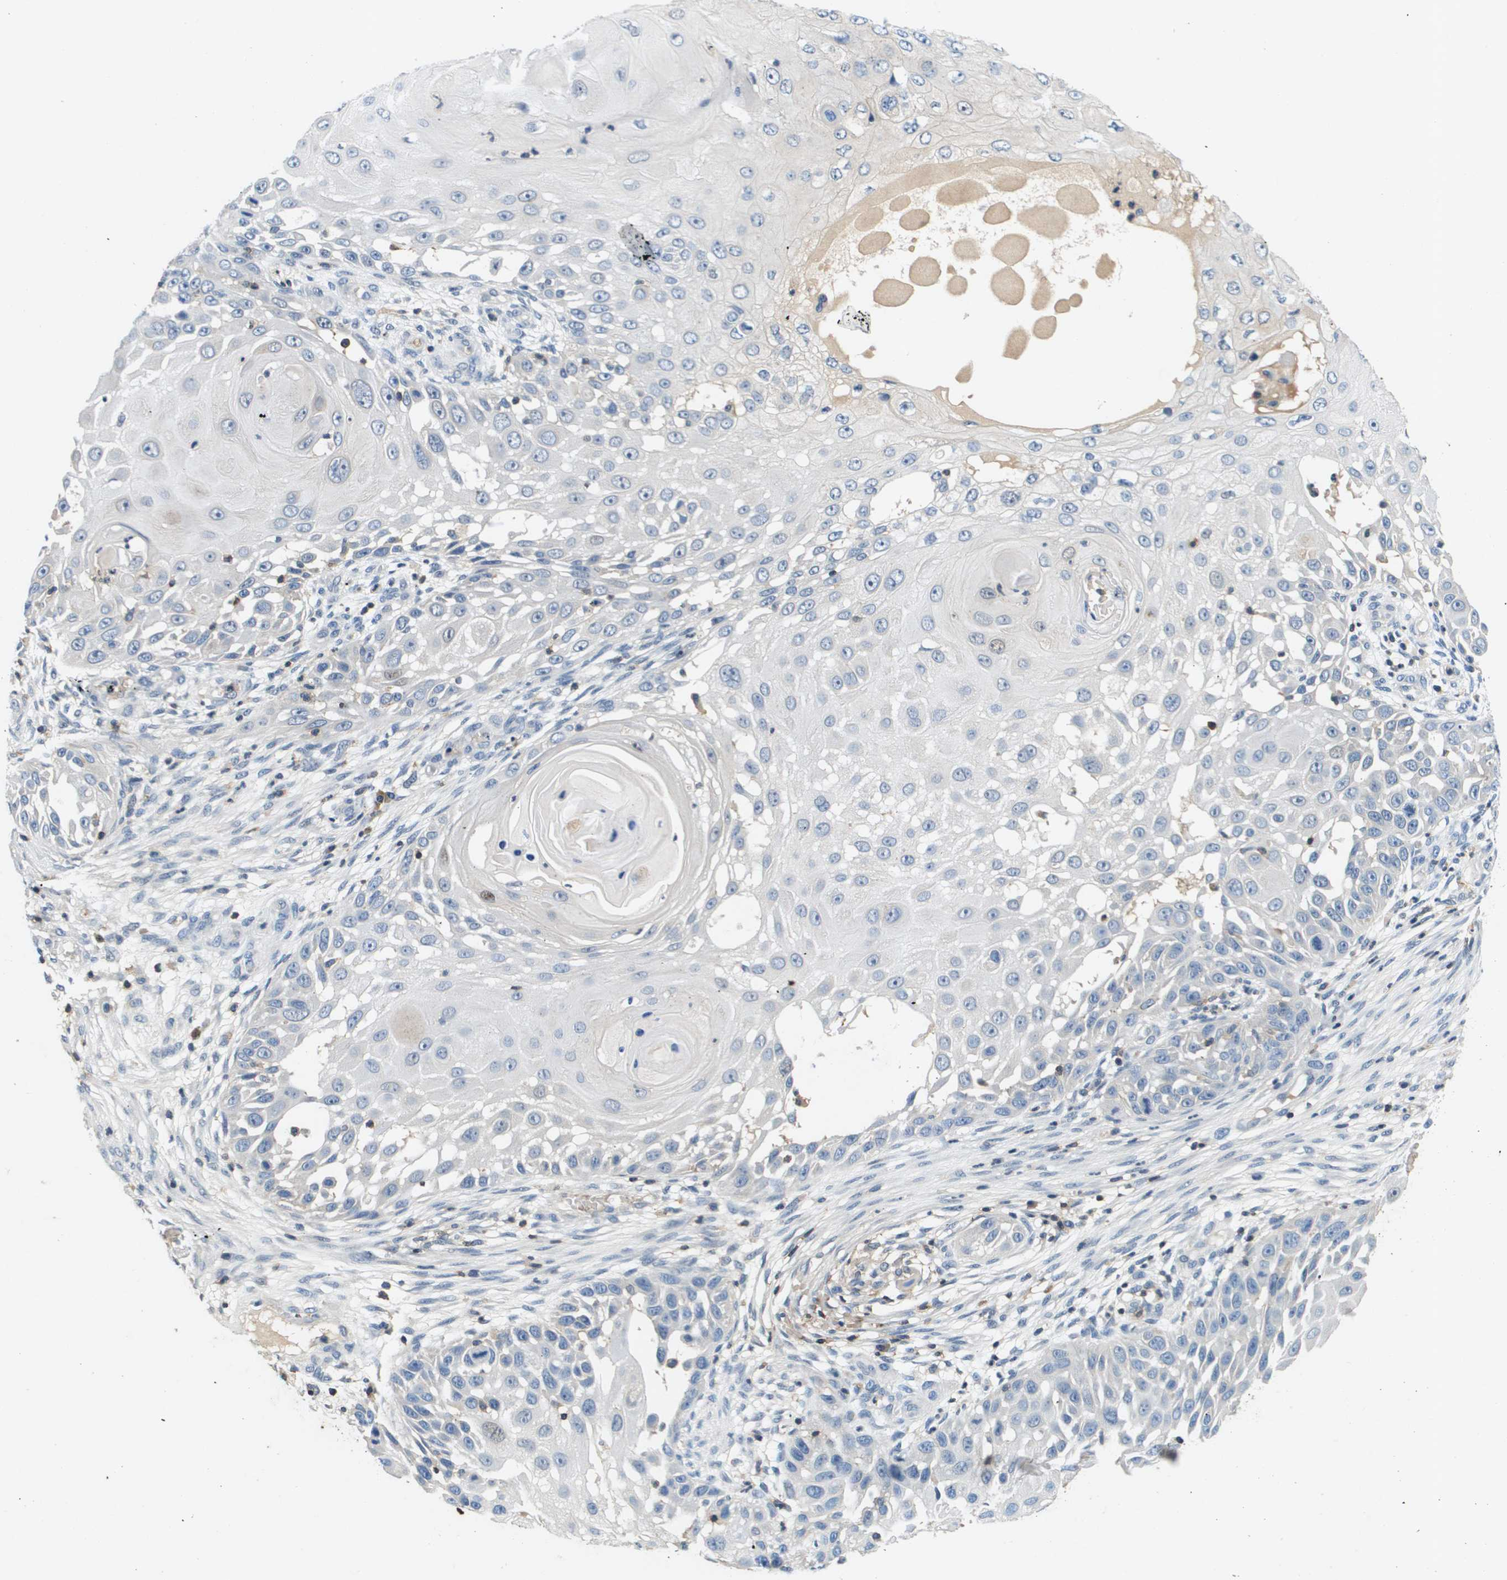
{"staining": {"intensity": "negative", "quantity": "none", "location": "none"}, "tissue": "skin cancer", "cell_type": "Tumor cells", "image_type": "cancer", "snomed": [{"axis": "morphology", "description": "Squamous cell carcinoma, NOS"}, {"axis": "topography", "description": "Skin"}], "caption": "IHC of skin cancer (squamous cell carcinoma) displays no positivity in tumor cells.", "gene": "KCNQ5", "patient": {"sex": "female", "age": 44}}